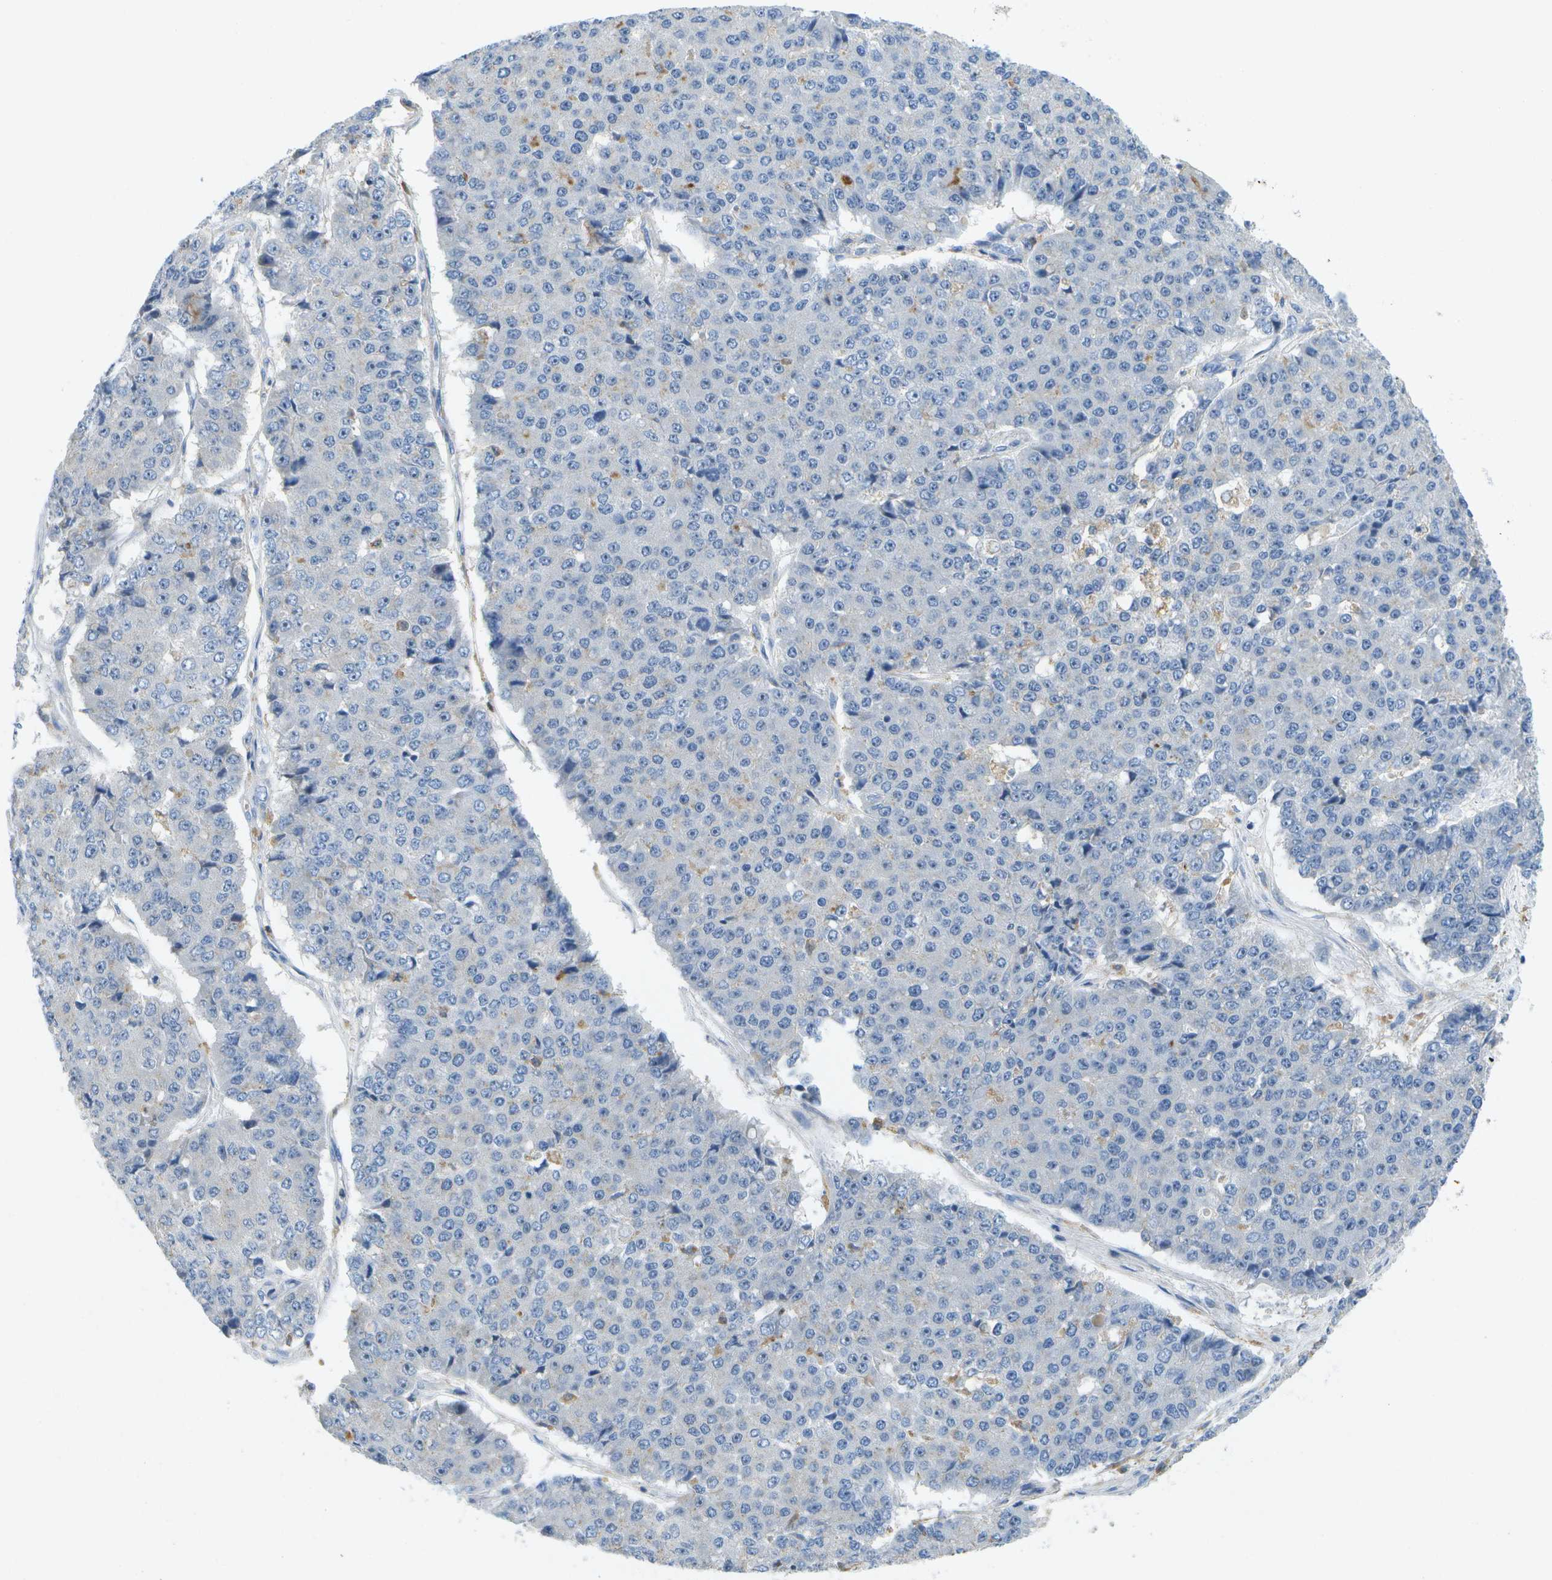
{"staining": {"intensity": "negative", "quantity": "none", "location": "none"}, "tissue": "pancreatic cancer", "cell_type": "Tumor cells", "image_type": "cancer", "snomed": [{"axis": "morphology", "description": "Adenocarcinoma, NOS"}, {"axis": "topography", "description": "Pancreas"}], "caption": "Pancreatic cancer (adenocarcinoma) was stained to show a protein in brown. There is no significant expression in tumor cells. The staining is performed using DAB brown chromogen with nuclei counter-stained in using hematoxylin.", "gene": "LIPG", "patient": {"sex": "male", "age": 50}}